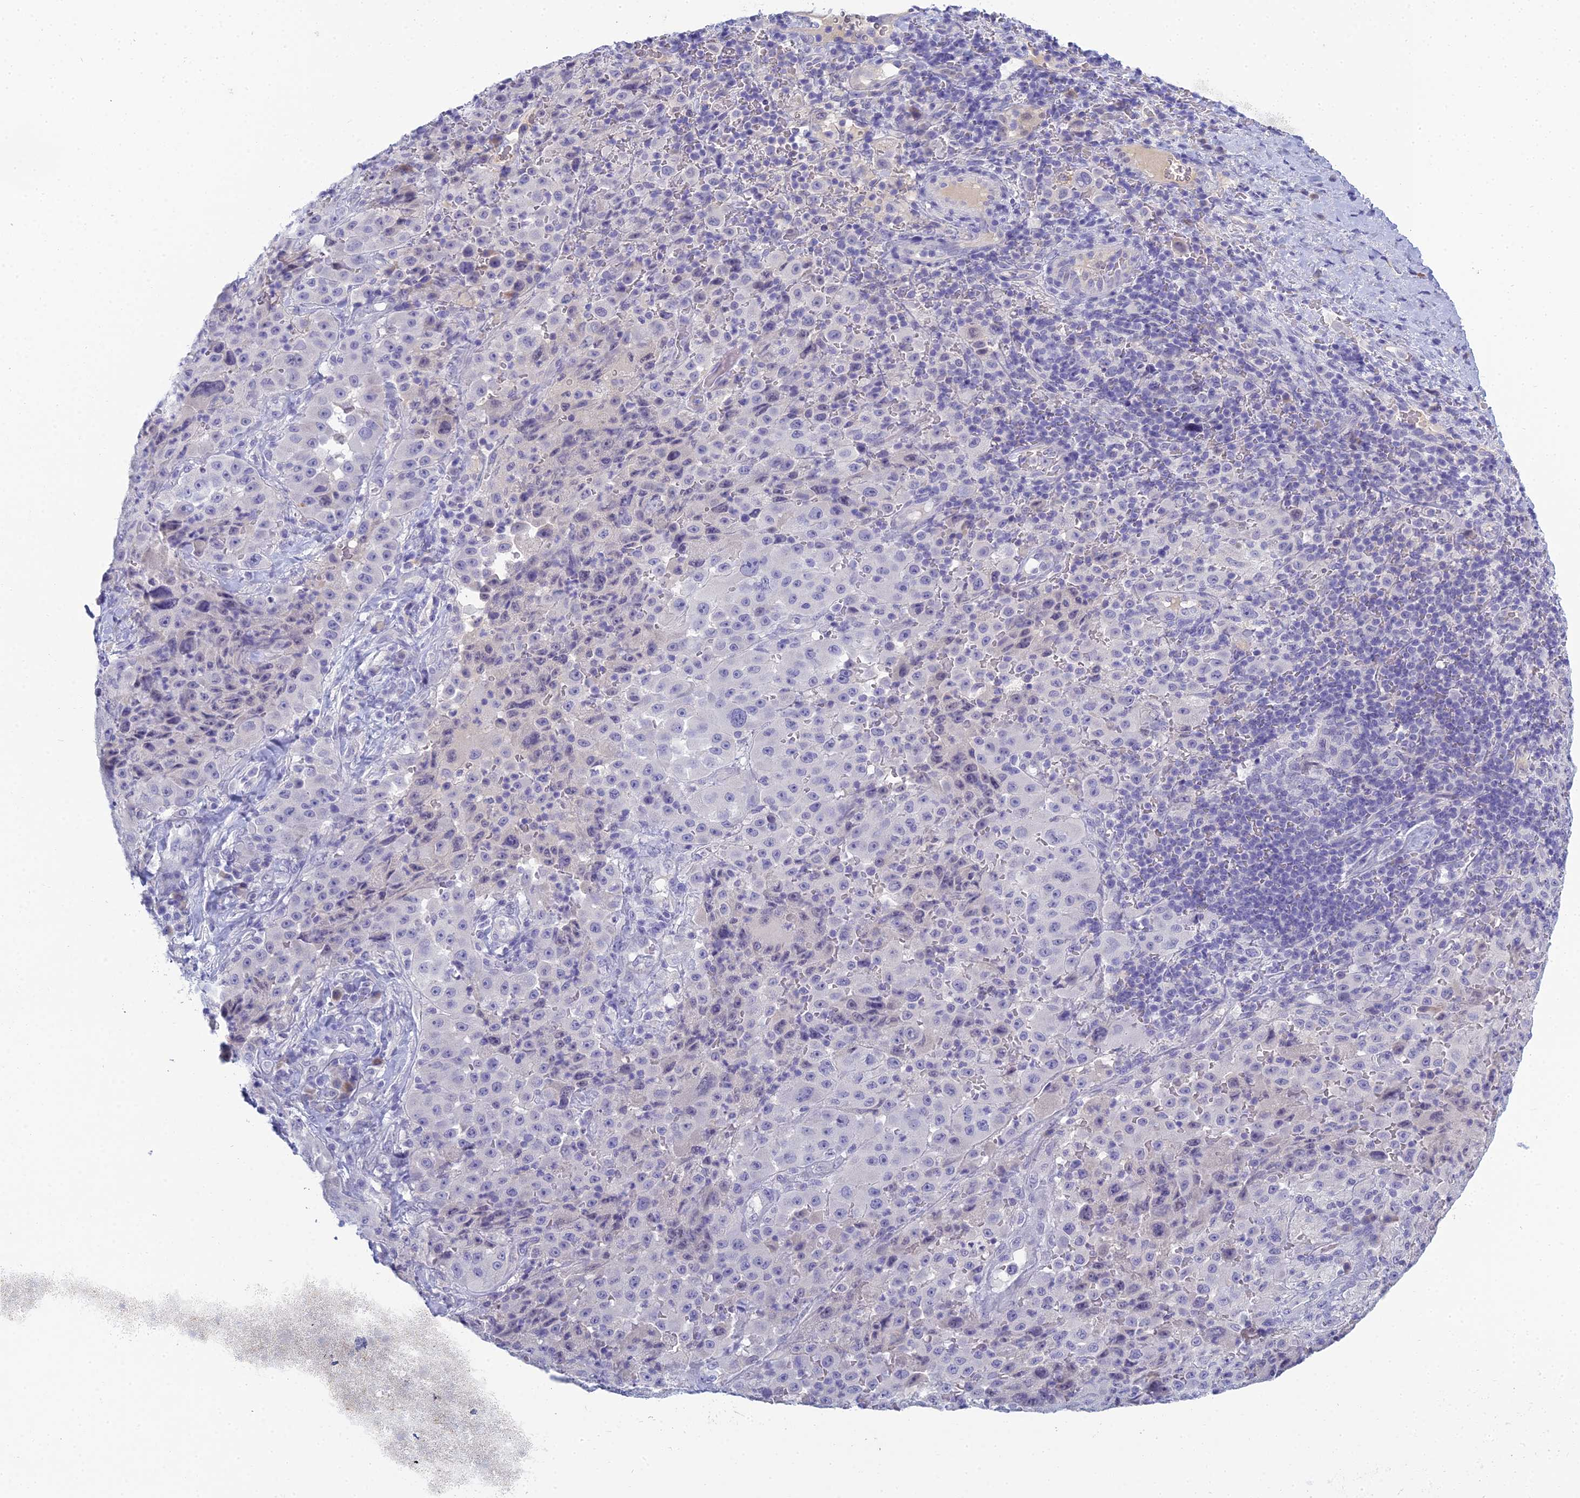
{"staining": {"intensity": "negative", "quantity": "none", "location": "none"}, "tissue": "melanoma", "cell_type": "Tumor cells", "image_type": "cancer", "snomed": [{"axis": "morphology", "description": "Malignant melanoma, Metastatic site"}, {"axis": "topography", "description": "Lymph node"}], "caption": "Tumor cells show no significant positivity in melanoma.", "gene": "MUC13", "patient": {"sex": "male", "age": 62}}